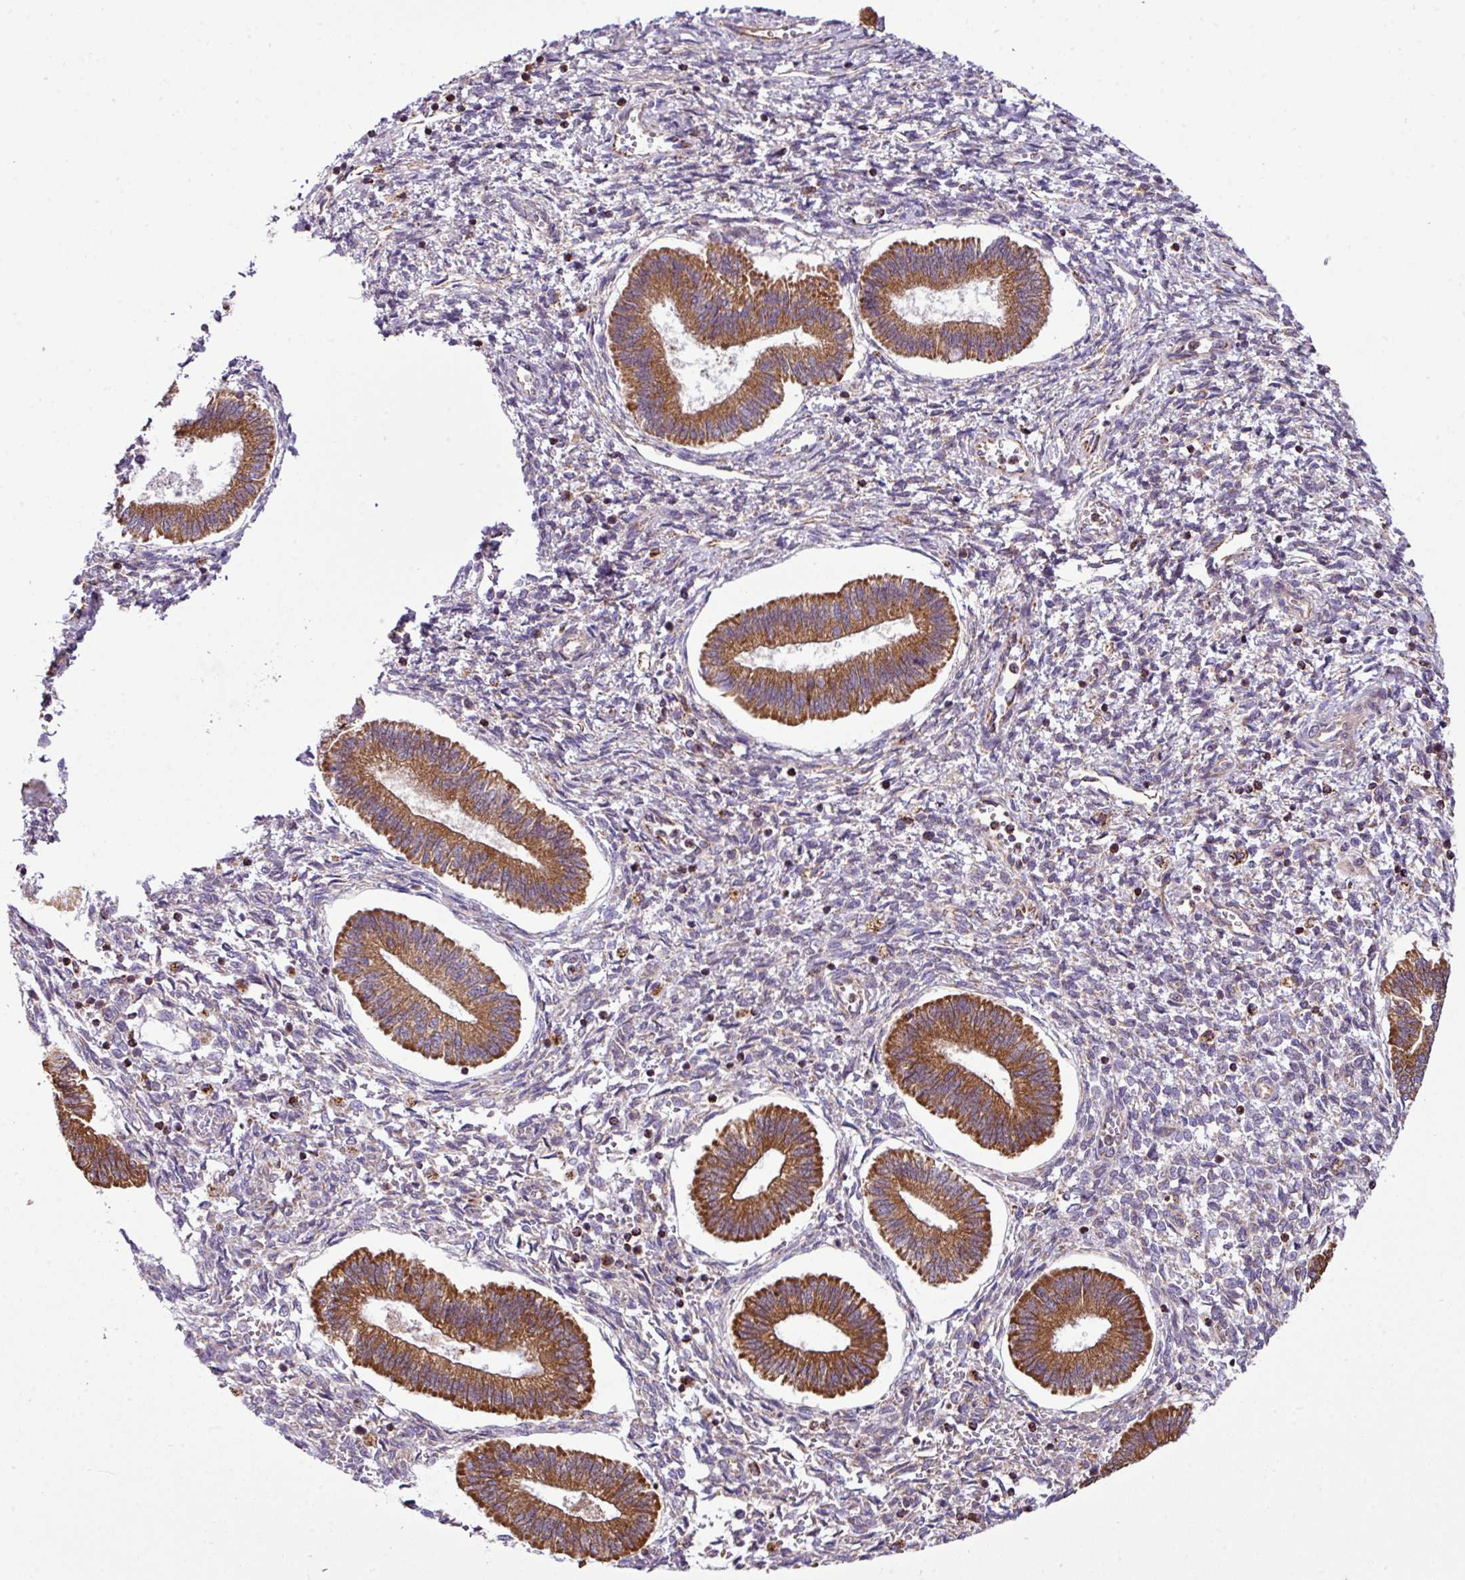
{"staining": {"intensity": "moderate", "quantity": "<25%", "location": "cytoplasmic/membranous"}, "tissue": "endometrium", "cell_type": "Cells in endometrial stroma", "image_type": "normal", "snomed": [{"axis": "morphology", "description": "Normal tissue, NOS"}, {"axis": "topography", "description": "Endometrium"}], "caption": "This image demonstrates normal endometrium stained with immunohistochemistry (IHC) to label a protein in brown. The cytoplasmic/membranous of cells in endometrial stroma show moderate positivity for the protein. Nuclei are counter-stained blue.", "gene": "ZNF569", "patient": {"sex": "female", "age": 25}}